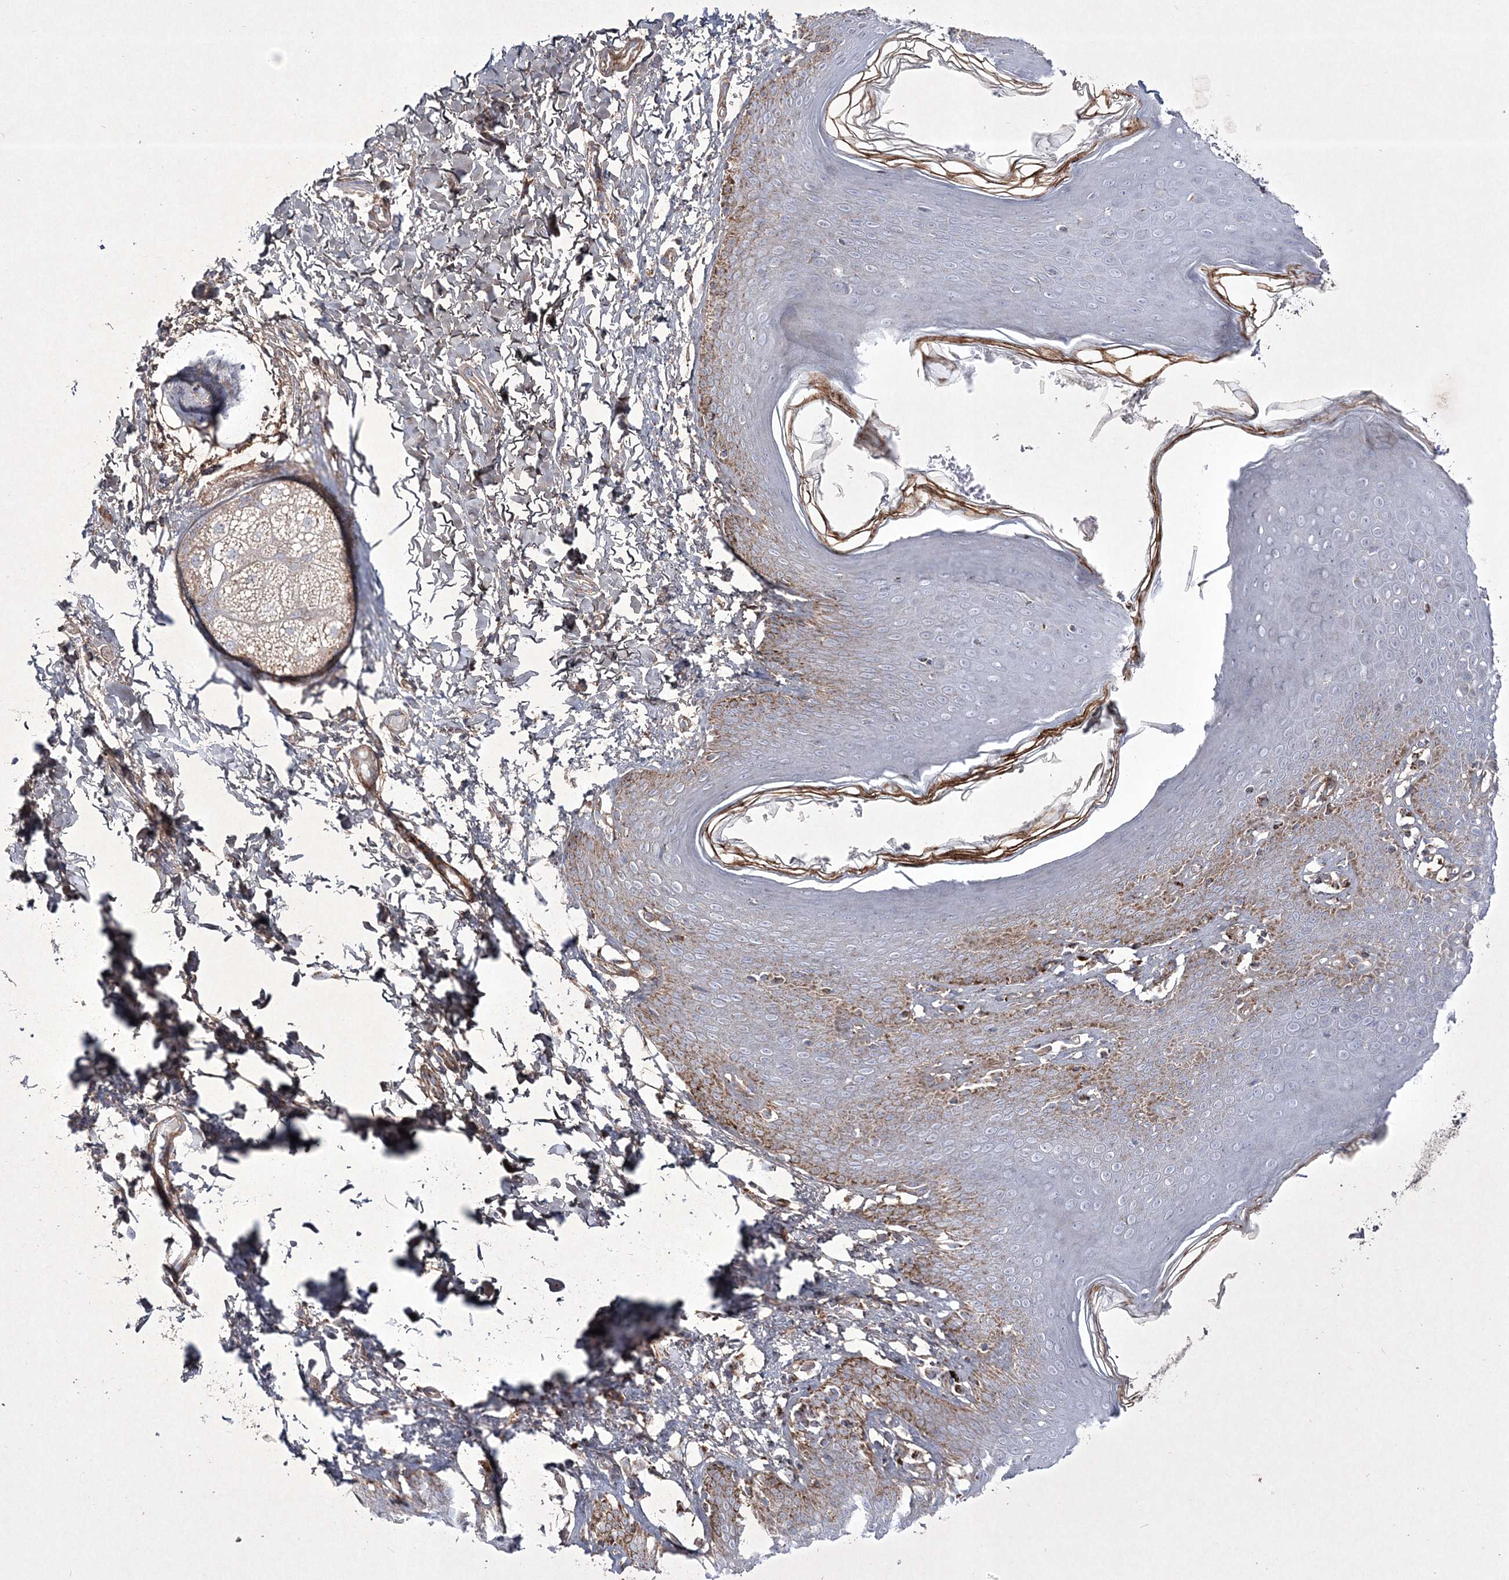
{"staining": {"intensity": "moderate", "quantity": "<25%", "location": "cytoplasmic/membranous"}, "tissue": "skin", "cell_type": "Epidermal cells", "image_type": "normal", "snomed": [{"axis": "morphology", "description": "Normal tissue, NOS"}, {"axis": "topography", "description": "Vulva"}], "caption": "A brown stain highlights moderate cytoplasmic/membranous staining of a protein in epidermal cells of normal human skin. (IHC, brightfield microscopy, high magnification).", "gene": "RICTOR", "patient": {"sex": "female", "age": 66}}